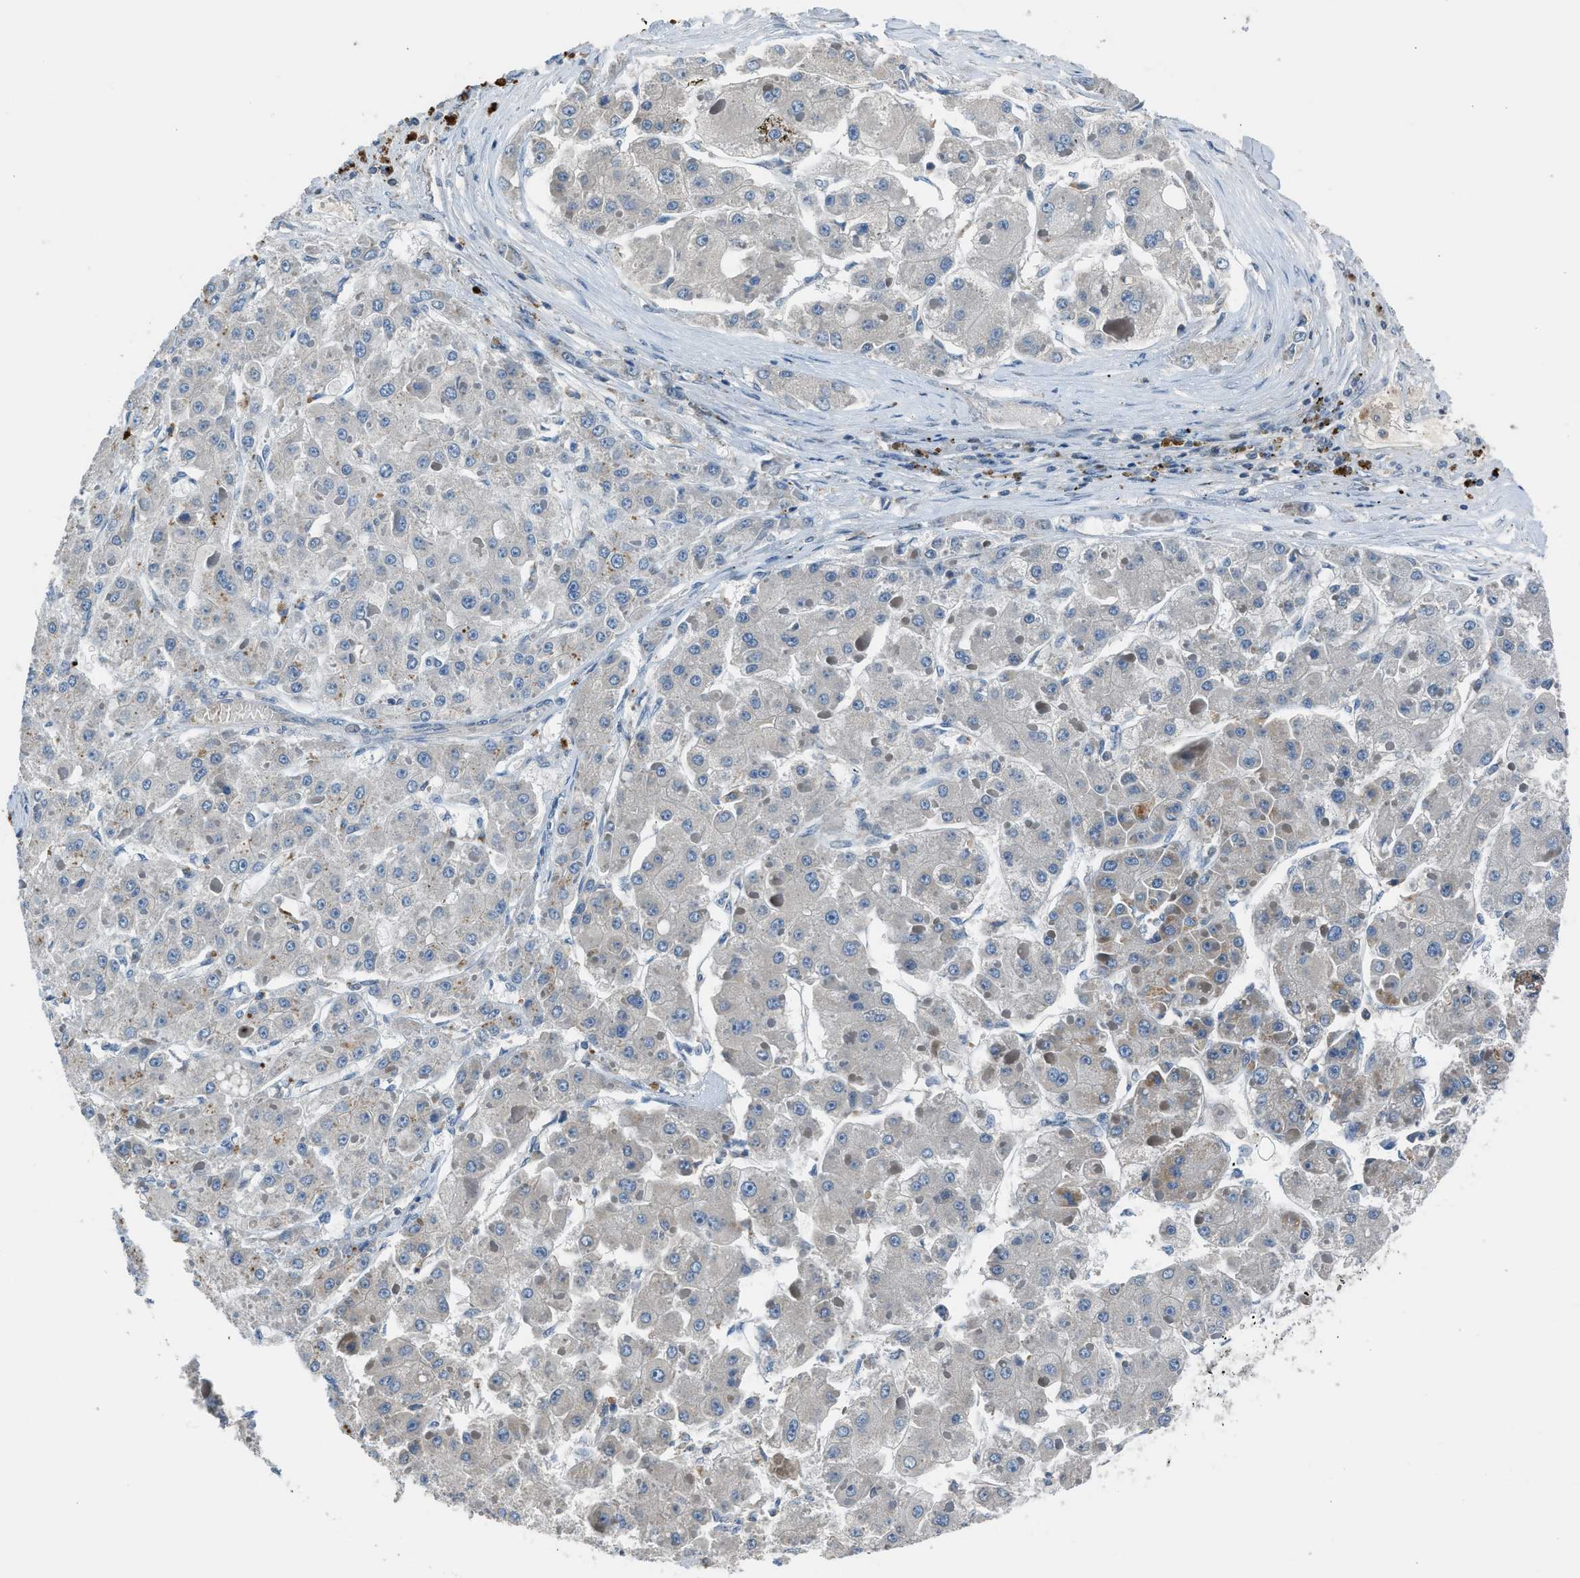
{"staining": {"intensity": "negative", "quantity": "none", "location": "none"}, "tissue": "liver cancer", "cell_type": "Tumor cells", "image_type": "cancer", "snomed": [{"axis": "morphology", "description": "Carcinoma, Hepatocellular, NOS"}, {"axis": "topography", "description": "Liver"}], "caption": "Tumor cells show no significant staining in liver cancer (hepatocellular carcinoma).", "gene": "LMLN", "patient": {"sex": "female", "age": 73}}